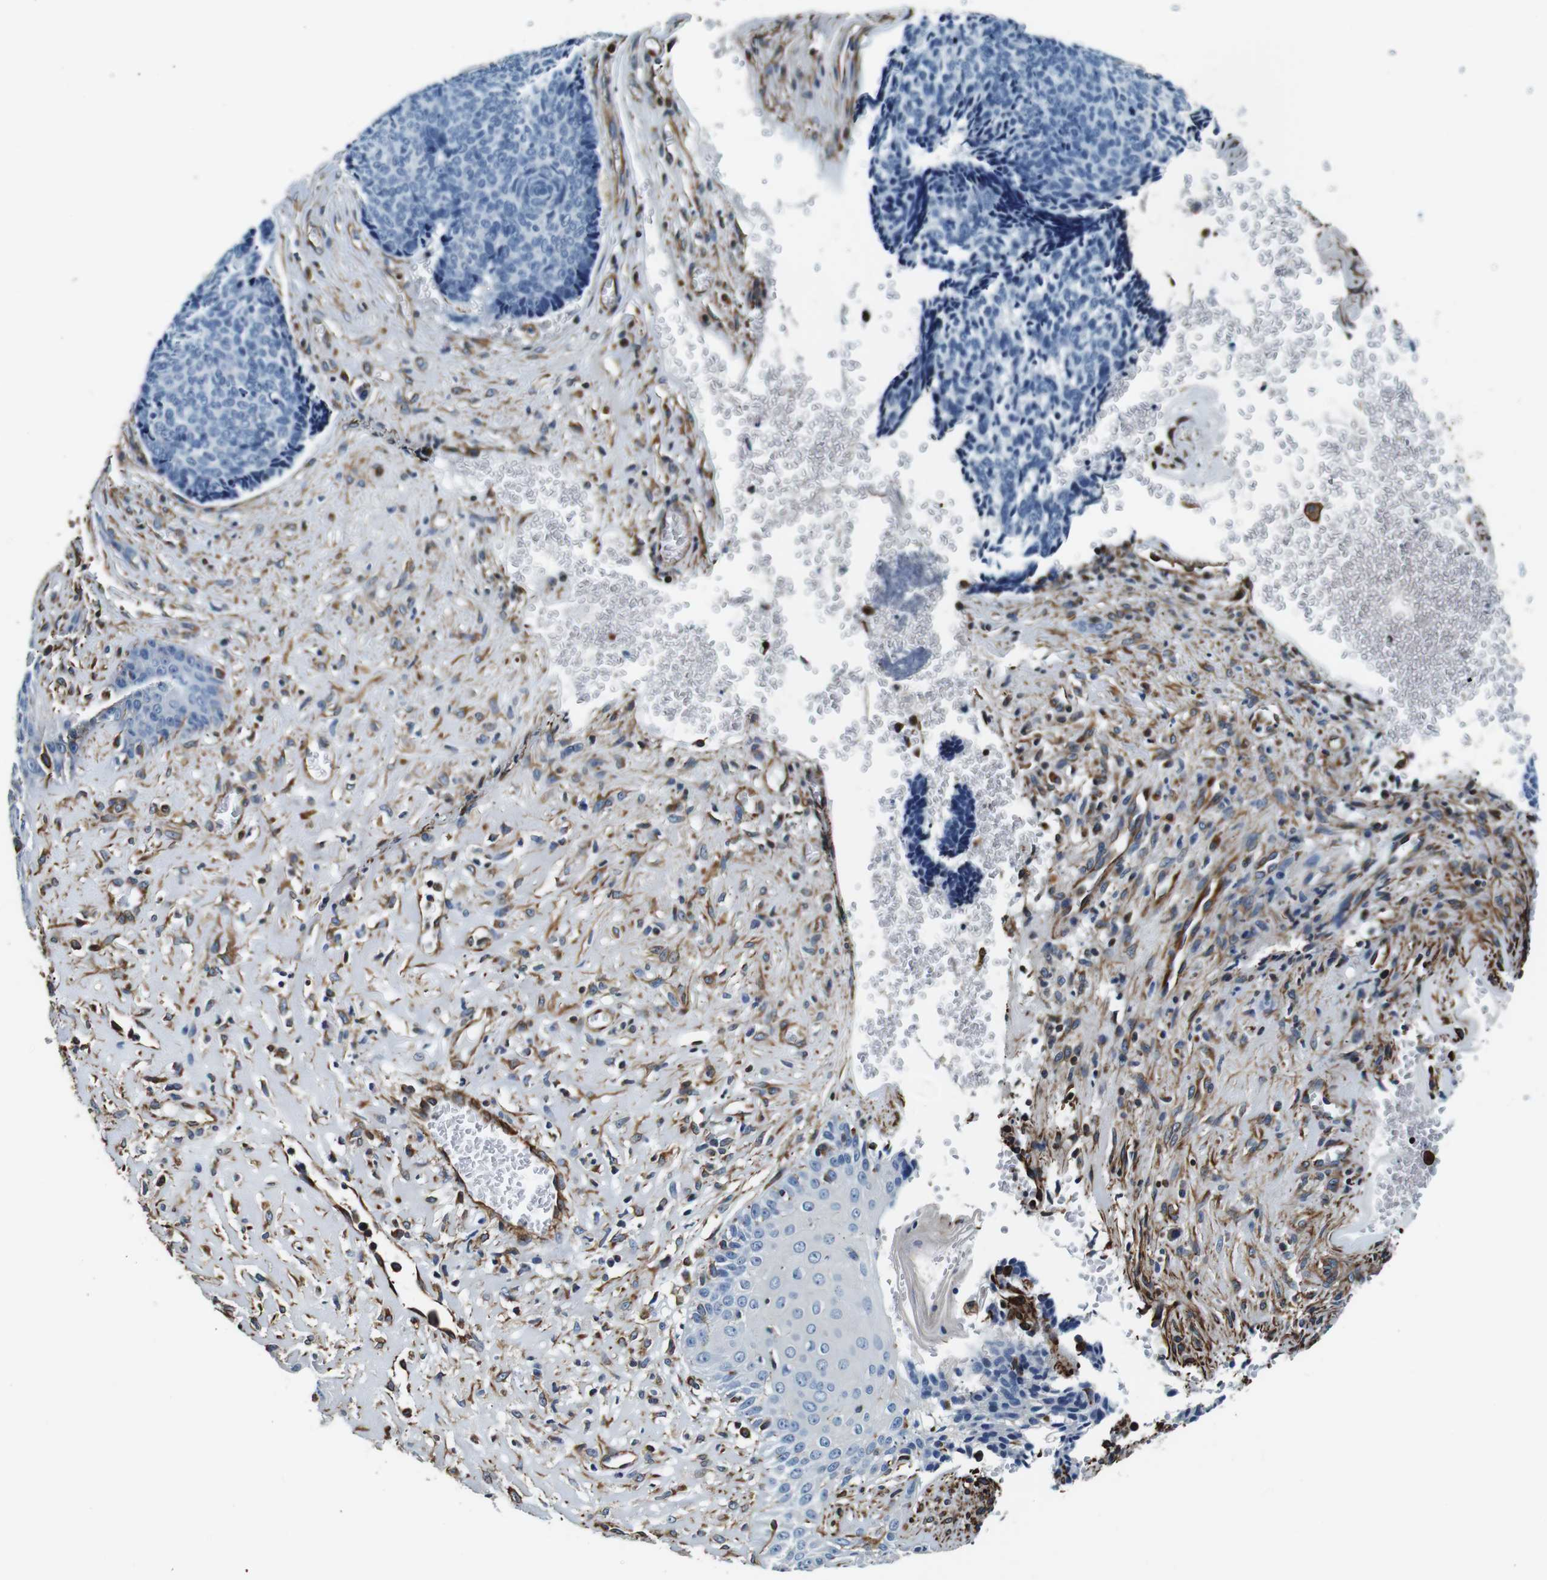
{"staining": {"intensity": "negative", "quantity": "none", "location": "none"}, "tissue": "skin cancer", "cell_type": "Tumor cells", "image_type": "cancer", "snomed": [{"axis": "morphology", "description": "Basal cell carcinoma"}, {"axis": "topography", "description": "Skin"}], "caption": "High power microscopy photomicrograph of an immunohistochemistry histopathology image of skin cancer (basal cell carcinoma), revealing no significant positivity in tumor cells.", "gene": "GJE1", "patient": {"sex": "male", "age": 84}}